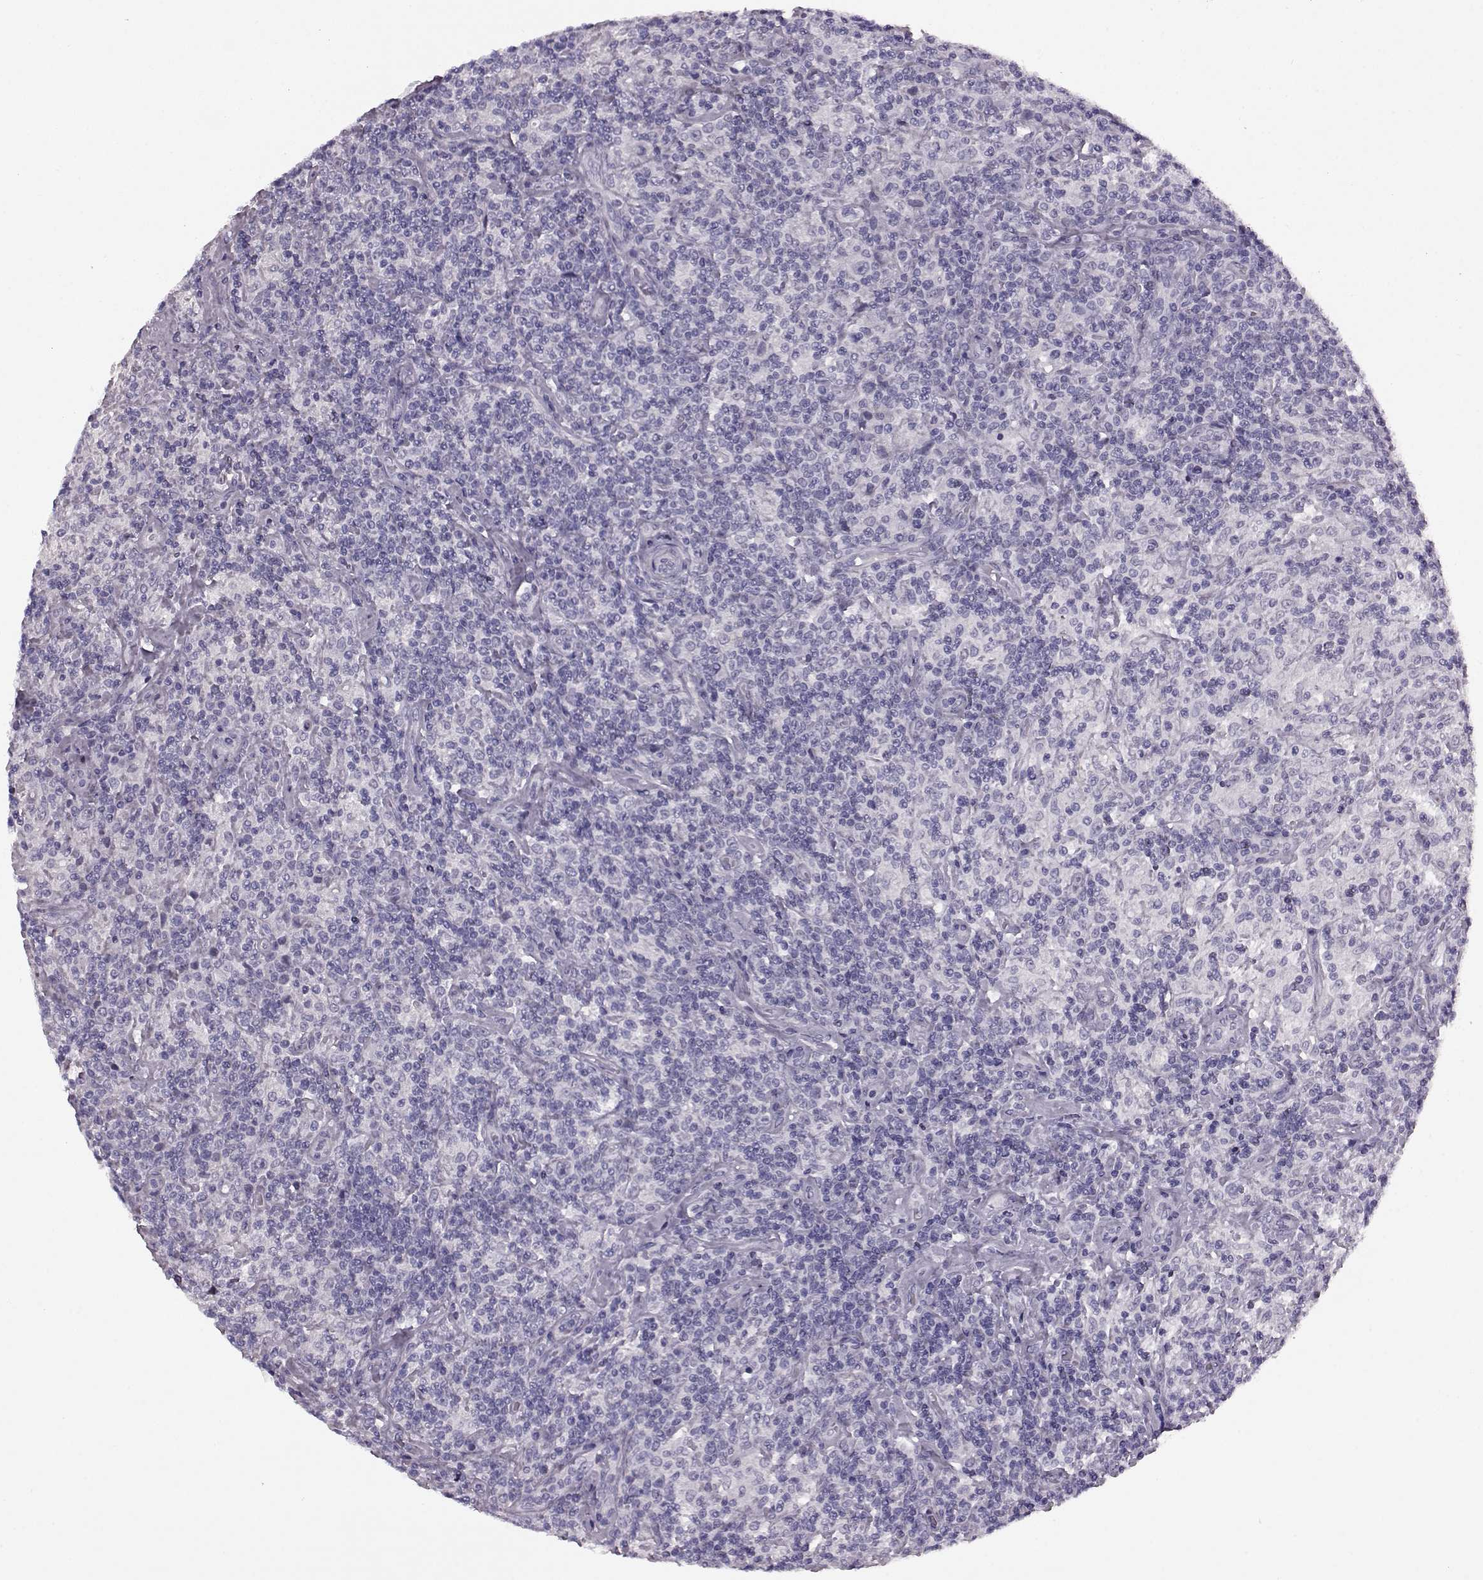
{"staining": {"intensity": "negative", "quantity": "none", "location": "none"}, "tissue": "lymphoma", "cell_type": "Tumor cells", "image_type": "cancer", "snomed": [{"axis": "morphology", "description": "Hodgkin's disease, NOS"}, {"axis": "topography", "description": "Lymph node"}], "caption": "Immunohistochemistry photomicrograph of Hodgkin's disease stained for a protein (brown), which reveals no staining in tumor cells.", "gene": "AIPL1", "patient": {"sex": "male", "age": 70}}